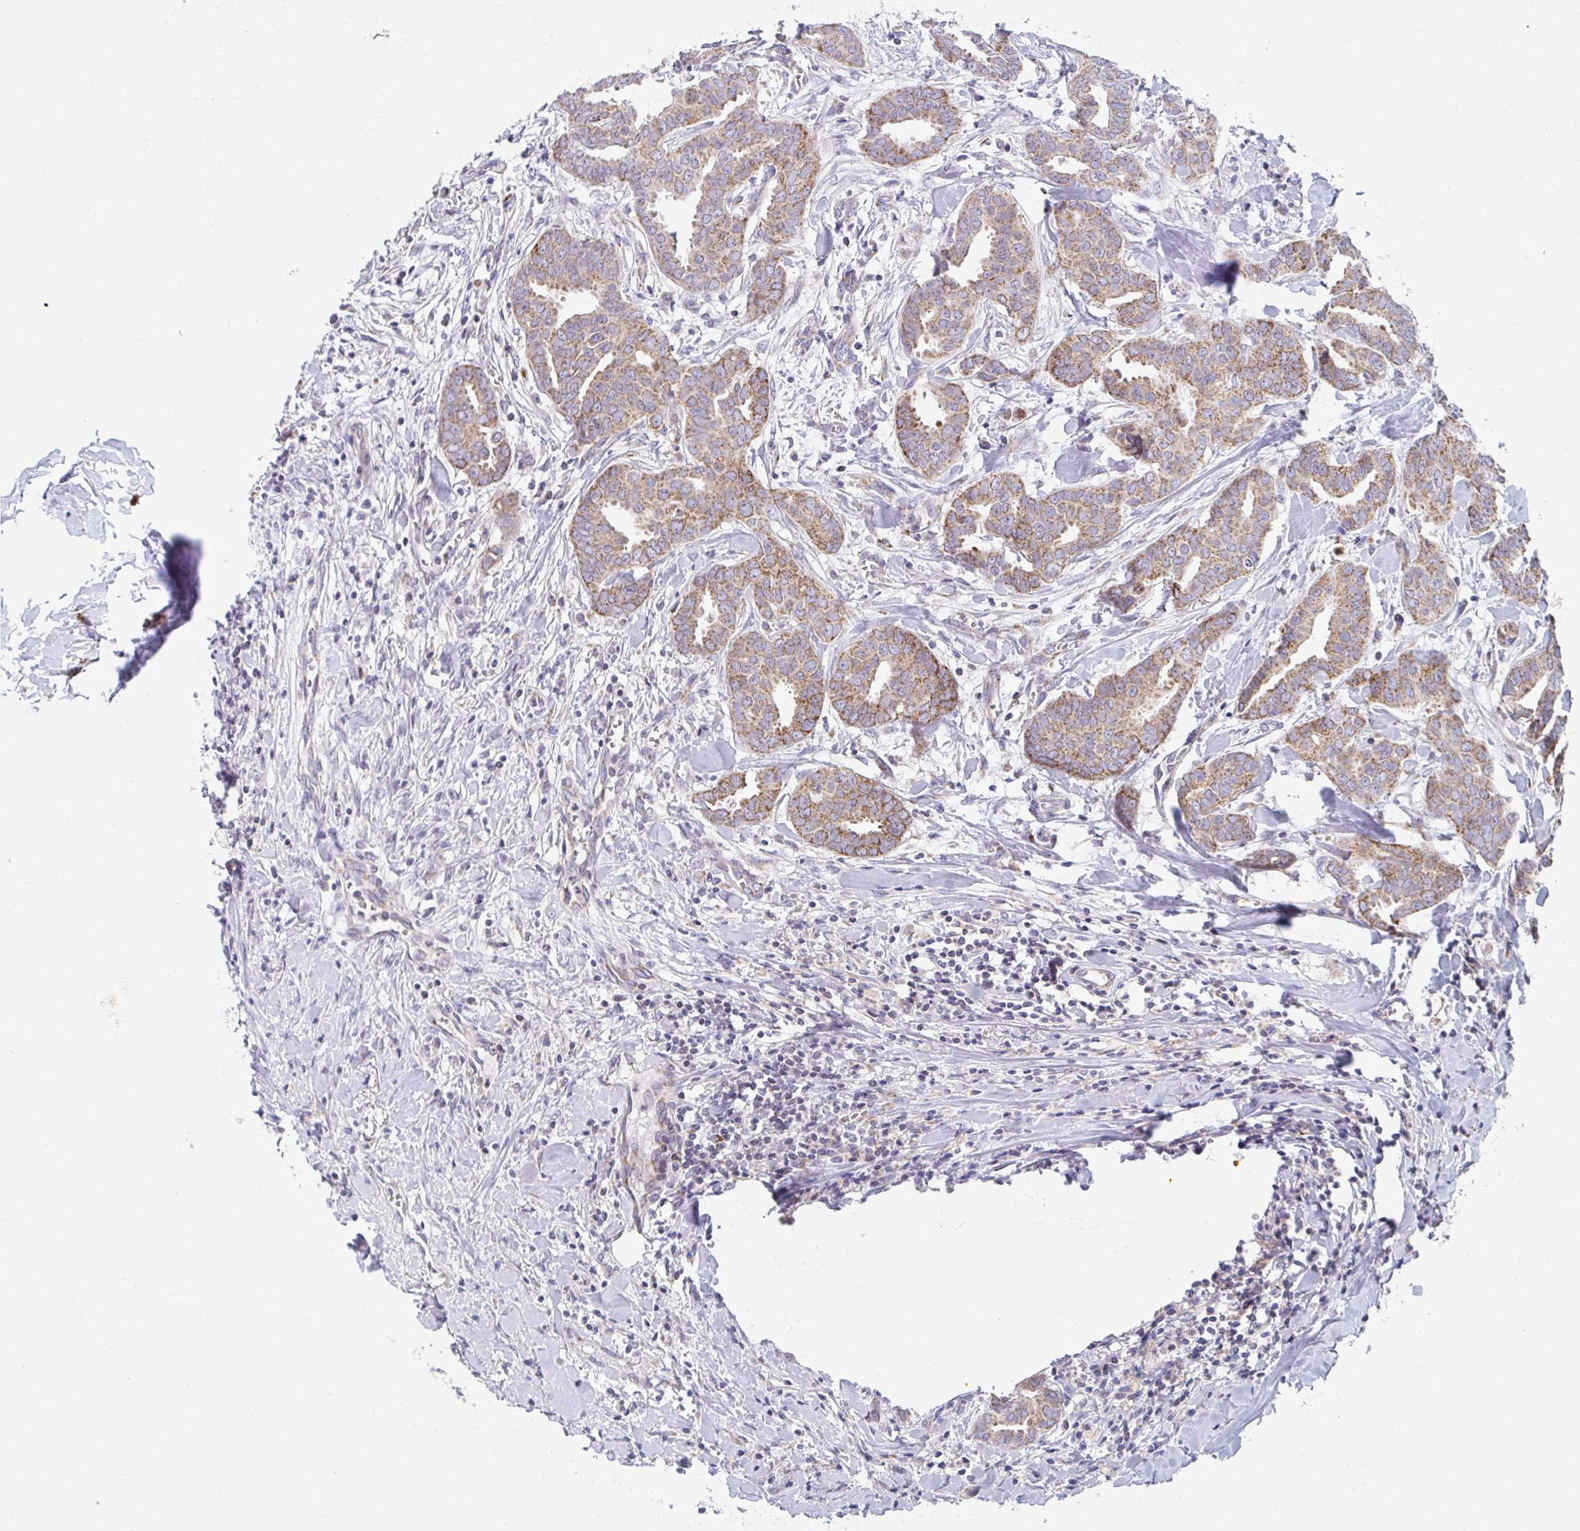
{"staining": {"intensity": "moderate", "quantity": ">75%", "location": "cytoplasmic/membranous"}, "tissue": "breast cancer", "cell_type": "Tumor cells", "image_type": "cancer", "snomed": [{"axis": "morphology", "description": "Duct carcinoma"}, {"axis": "topography", "description": "Breast"}], "caption": "Protein analysis of breast invasive ductal carcinoma tissue exhibits moderate cytoplasmic/membranous expression in about >75% of tumor cells.", "gene": "EXOC5", "patient": {"sex": "female", "age": 45}}